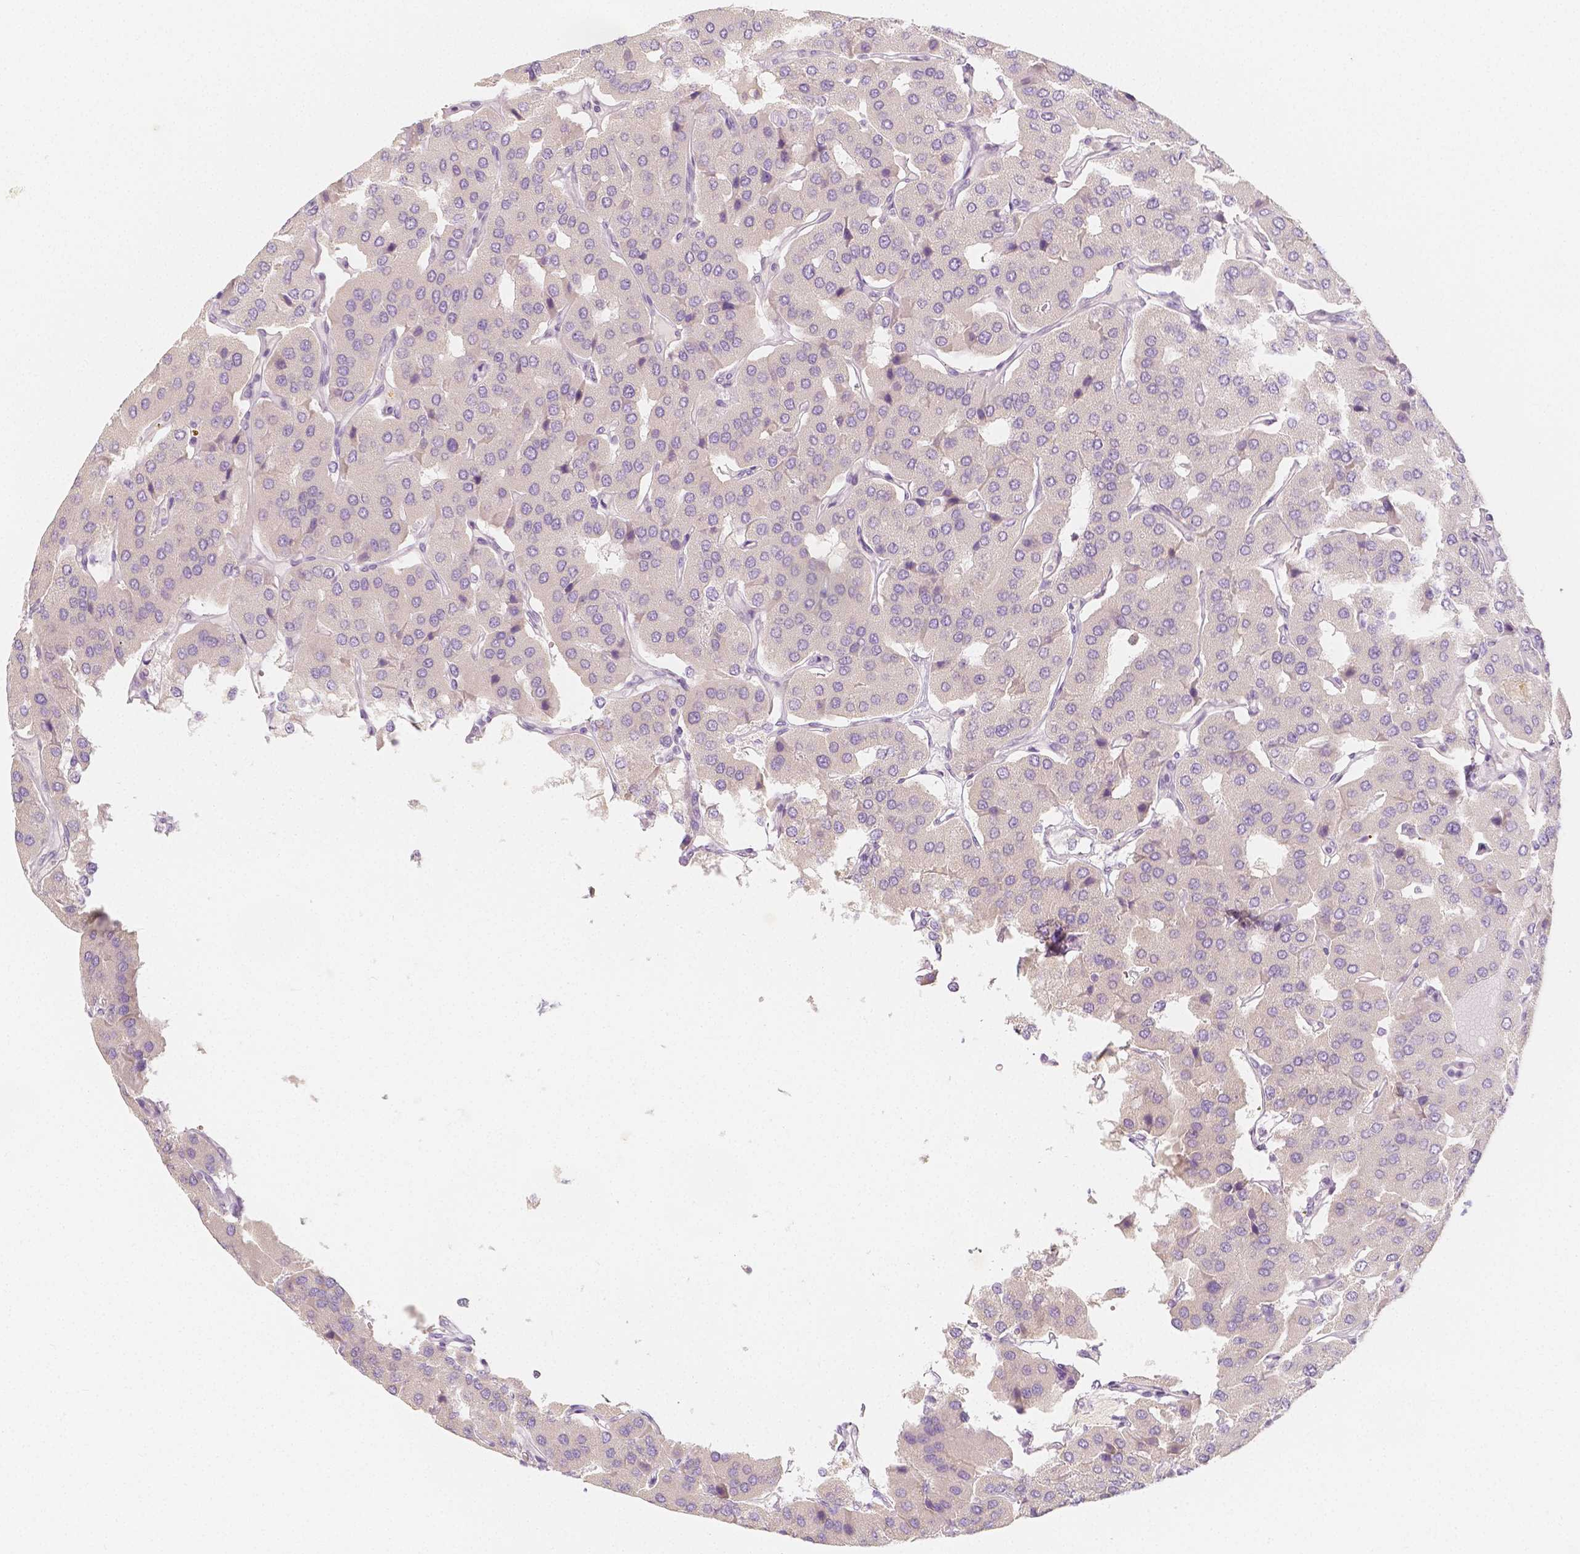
{"staining": {"intensity": "negative", "quantity": "none", "location": "none"}, "tissue": "parathyroid gland", "cell_type": "Glandular cells", "image_type": "normal", "snomed": [{"axis": "morphology", "description": "Normal tissue, NOS"}, {"axis": "morphology", "description": "Adenoma, NOS"}, {"axis": "topography", "description": "Parathyroid gland"}], "caption": "Immunohistochemistry of normal parathyroid gland exhibits no positivity in glandular cells. (DAB immunohistochemistry visualized using brightfield microscopy, high magnification).", "gene": "BATF", "patient": {"sex": "female", "age": 86}}